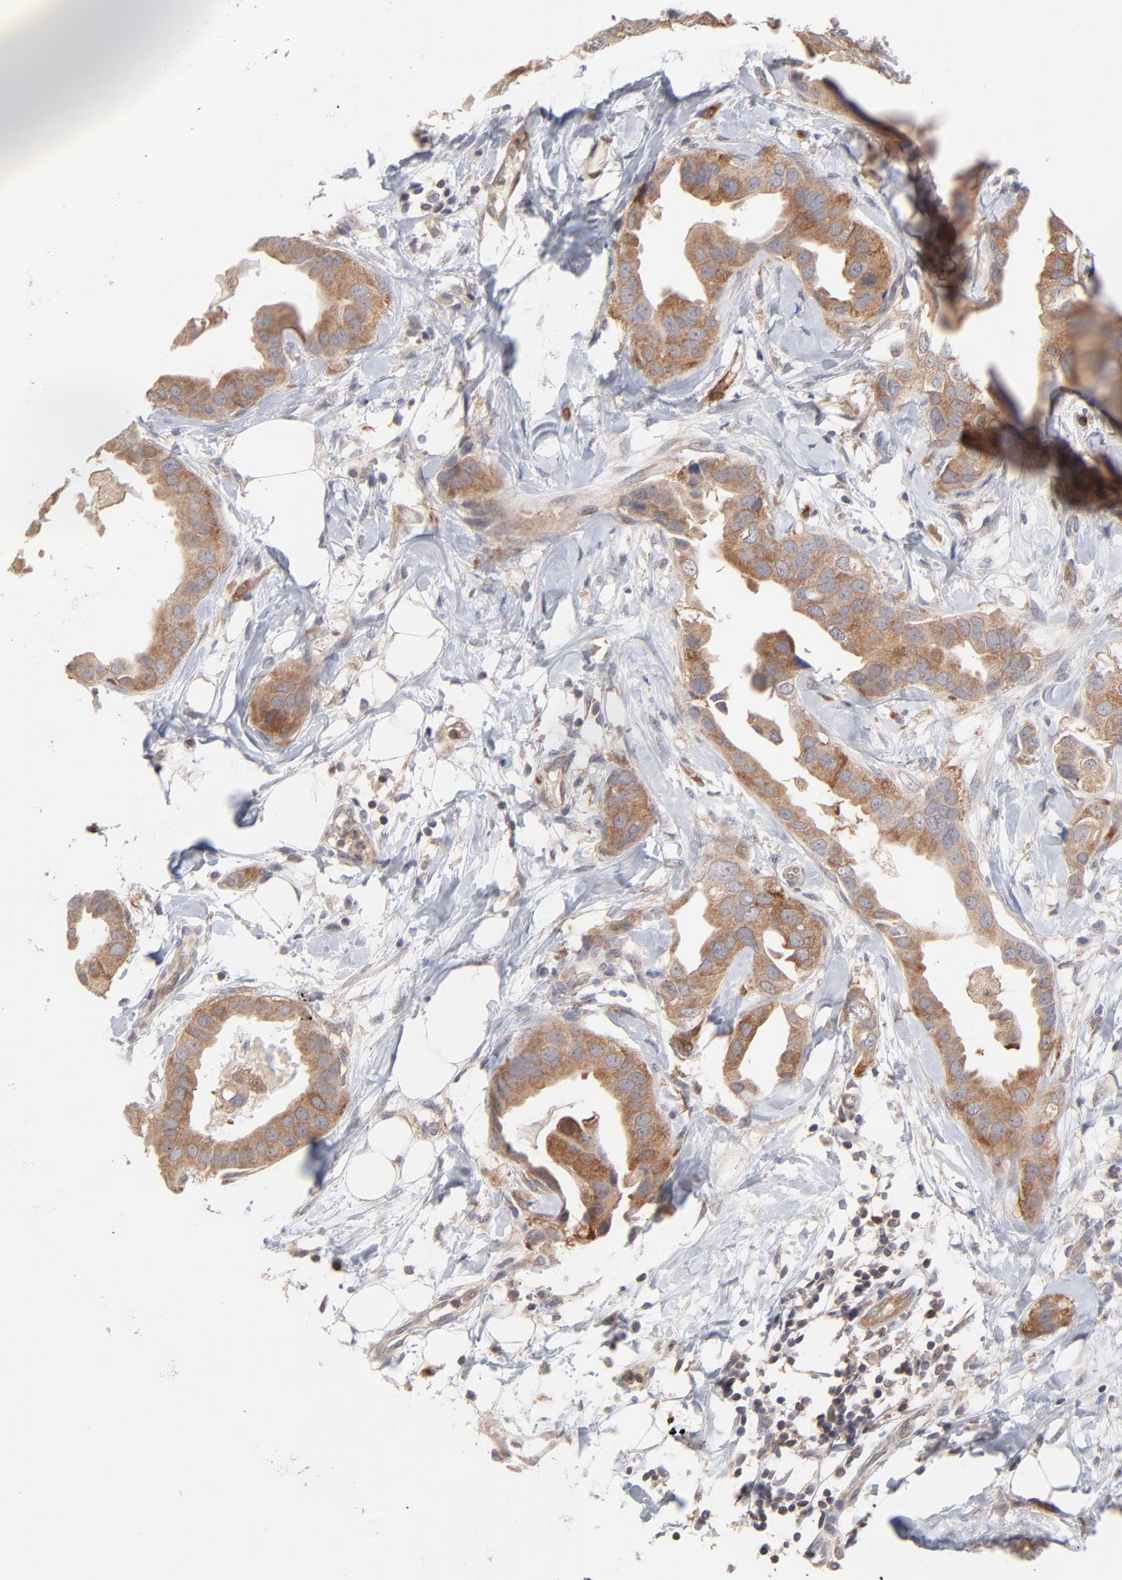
{"staining": {"intensity": "moderate", "quantity": ">75%", "location": "cytoplasmic/membranous"}, "tissue": "breast cancer", "cell_type": "Tumor cells", "image_type": "cancer", "snomed": [{"axis": "morphology", "description": "Duct carcinoma"}, {"axis": "topography", "description": "Breast"}], "caption": "Immunohistochemical staining of human breast cancer (invasive ductal carcinoma) demonstrates medium levels of moderate cytoplasmic/membranous staining in about >75% of tumor cells.", "gene": "IVNS1ABP", "patient": {"sex": "female", "age": 40}}